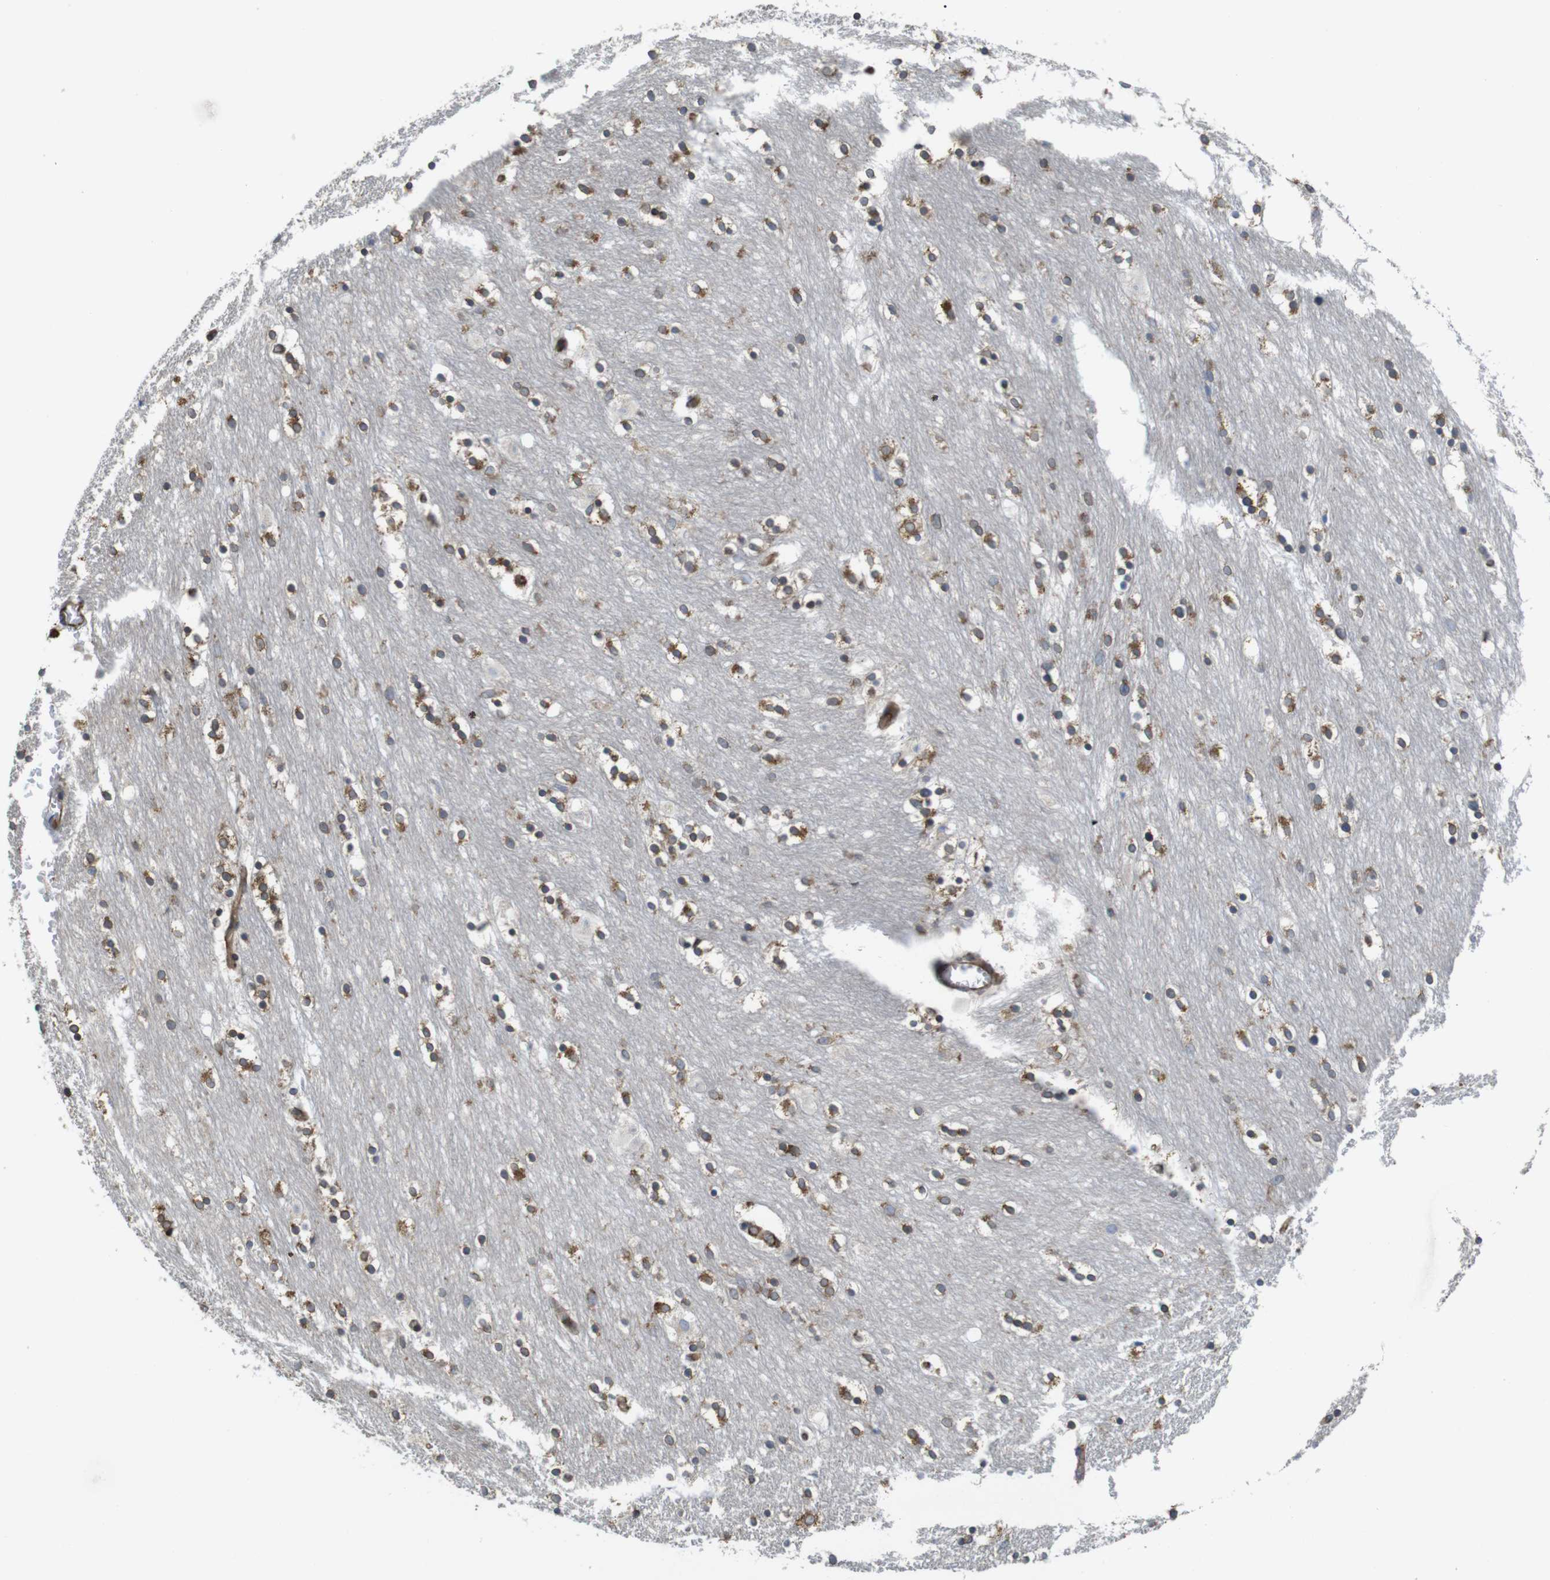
{"staining": {"intensity": "strong", "quantity": ">75%", "location": "cytoplasmic/membranous"}, "tissue": "caudate", "cell_type": "Glial cells", "image_type": "normal", "snomed": [{"axis": "morphology", "description": "Normal tissue, NOS"}, {"axis": "topography", "description": "Lateral ventricle wall"}], "caption": "The image displays immunohistochemical staining of unremarkable caudate. There is strong cytoplasmic/membranous expression is identified in about >75% of glial cells. Ihc stains the protein of interest in brown and the nuclei are stained blue.", "gene": "PCNX2", "patient": {"sex": "female", "age": 54}}